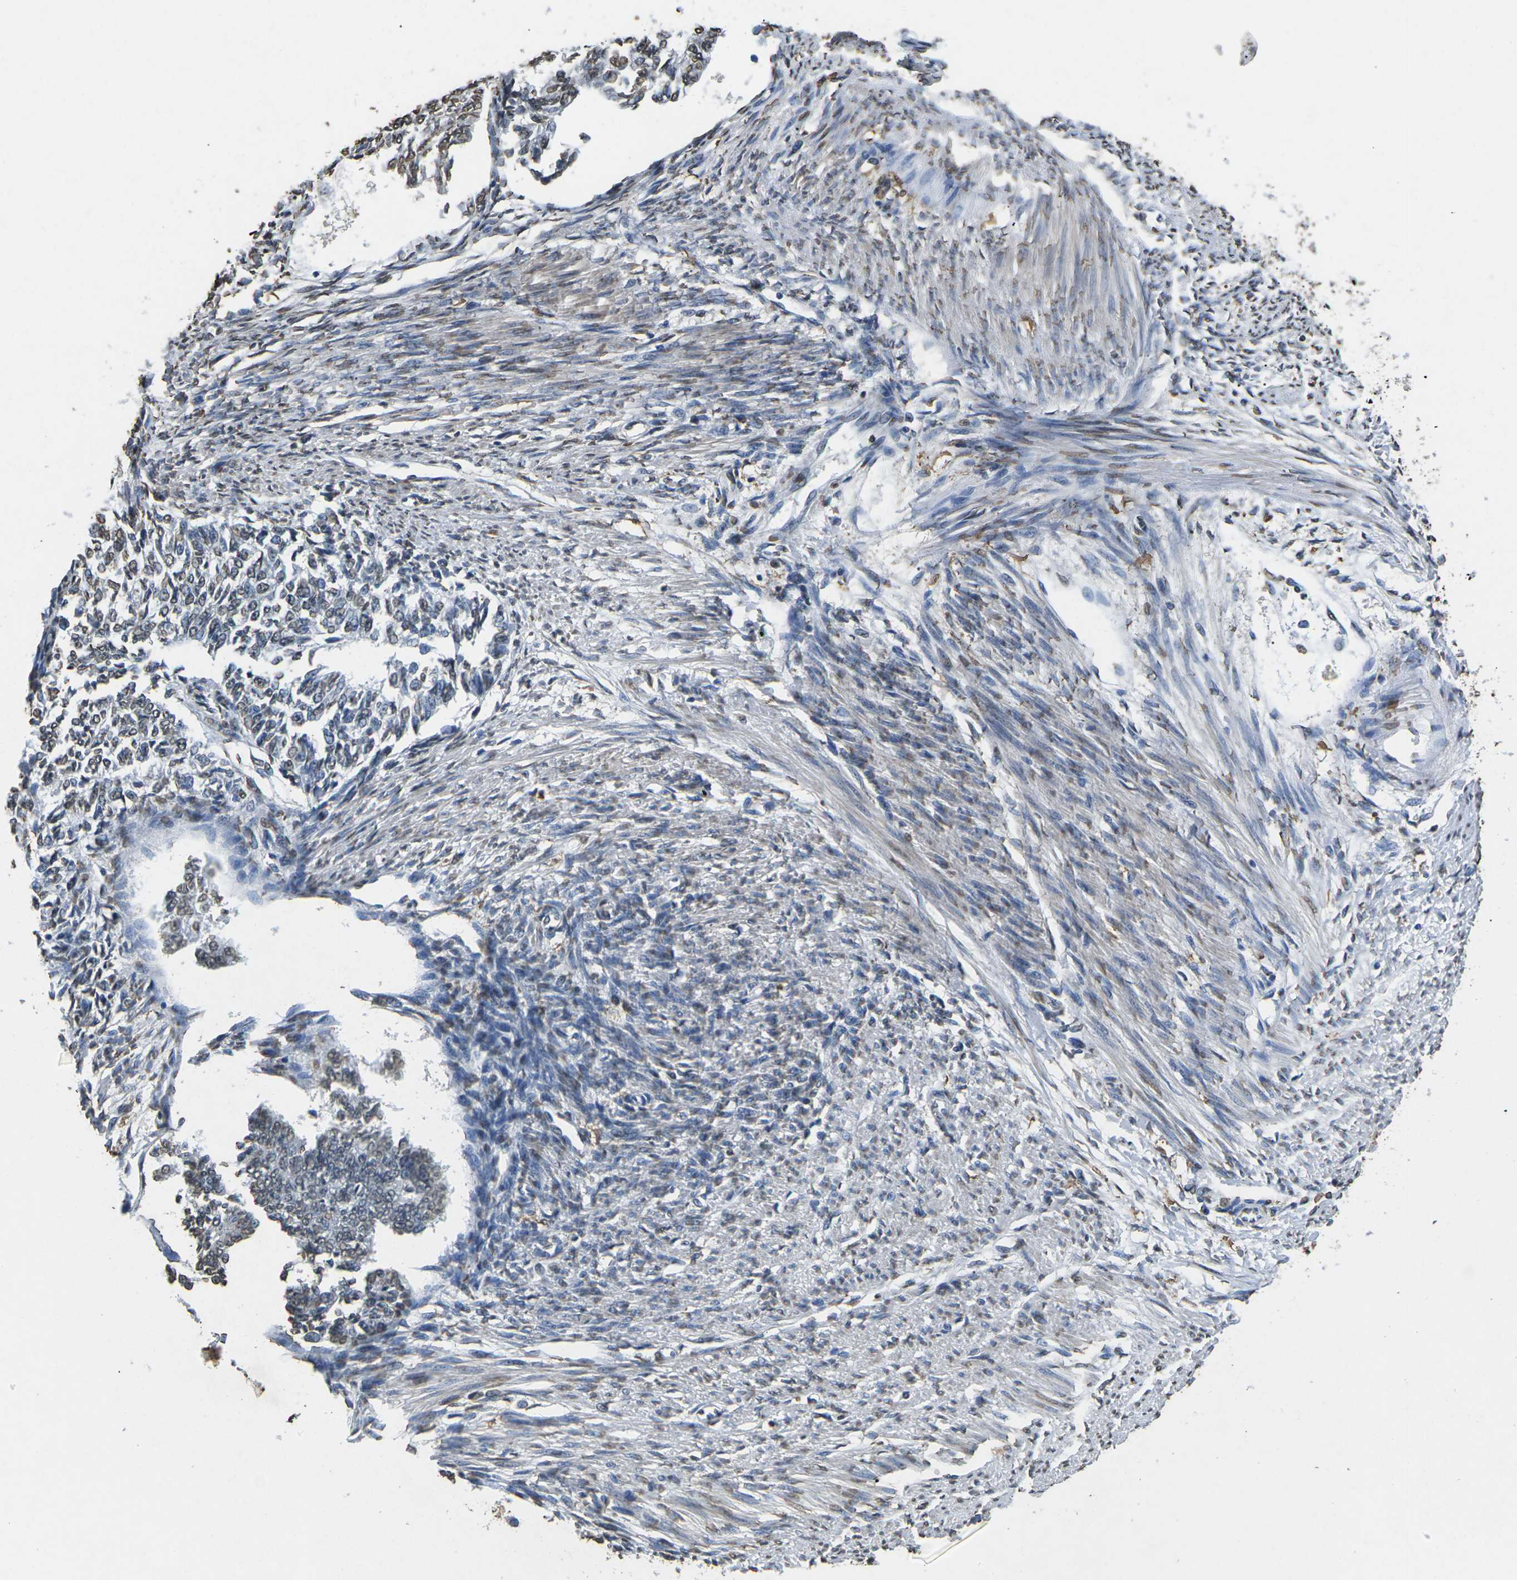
{"staining": {"intensity": "weak", "quantity": ">75%", "location": "nuclear"}, "tissue": "endometrial cancer", "cell_type": "Tumor cells", "image_type": "cancer", "snomed": [{"axis": "morphology", "description": "Adenocarcinoma, NOS"}, {"axis": "topography", "description": "Endometrium"}], "caption": "Tumor cells display low levels of weak nuclear staining in approximately >75% of cells in human endometrial cancer (adenocarcinoma).", "gene": "SCNN1B", "patient": {"sex": "female", "age": 32}}